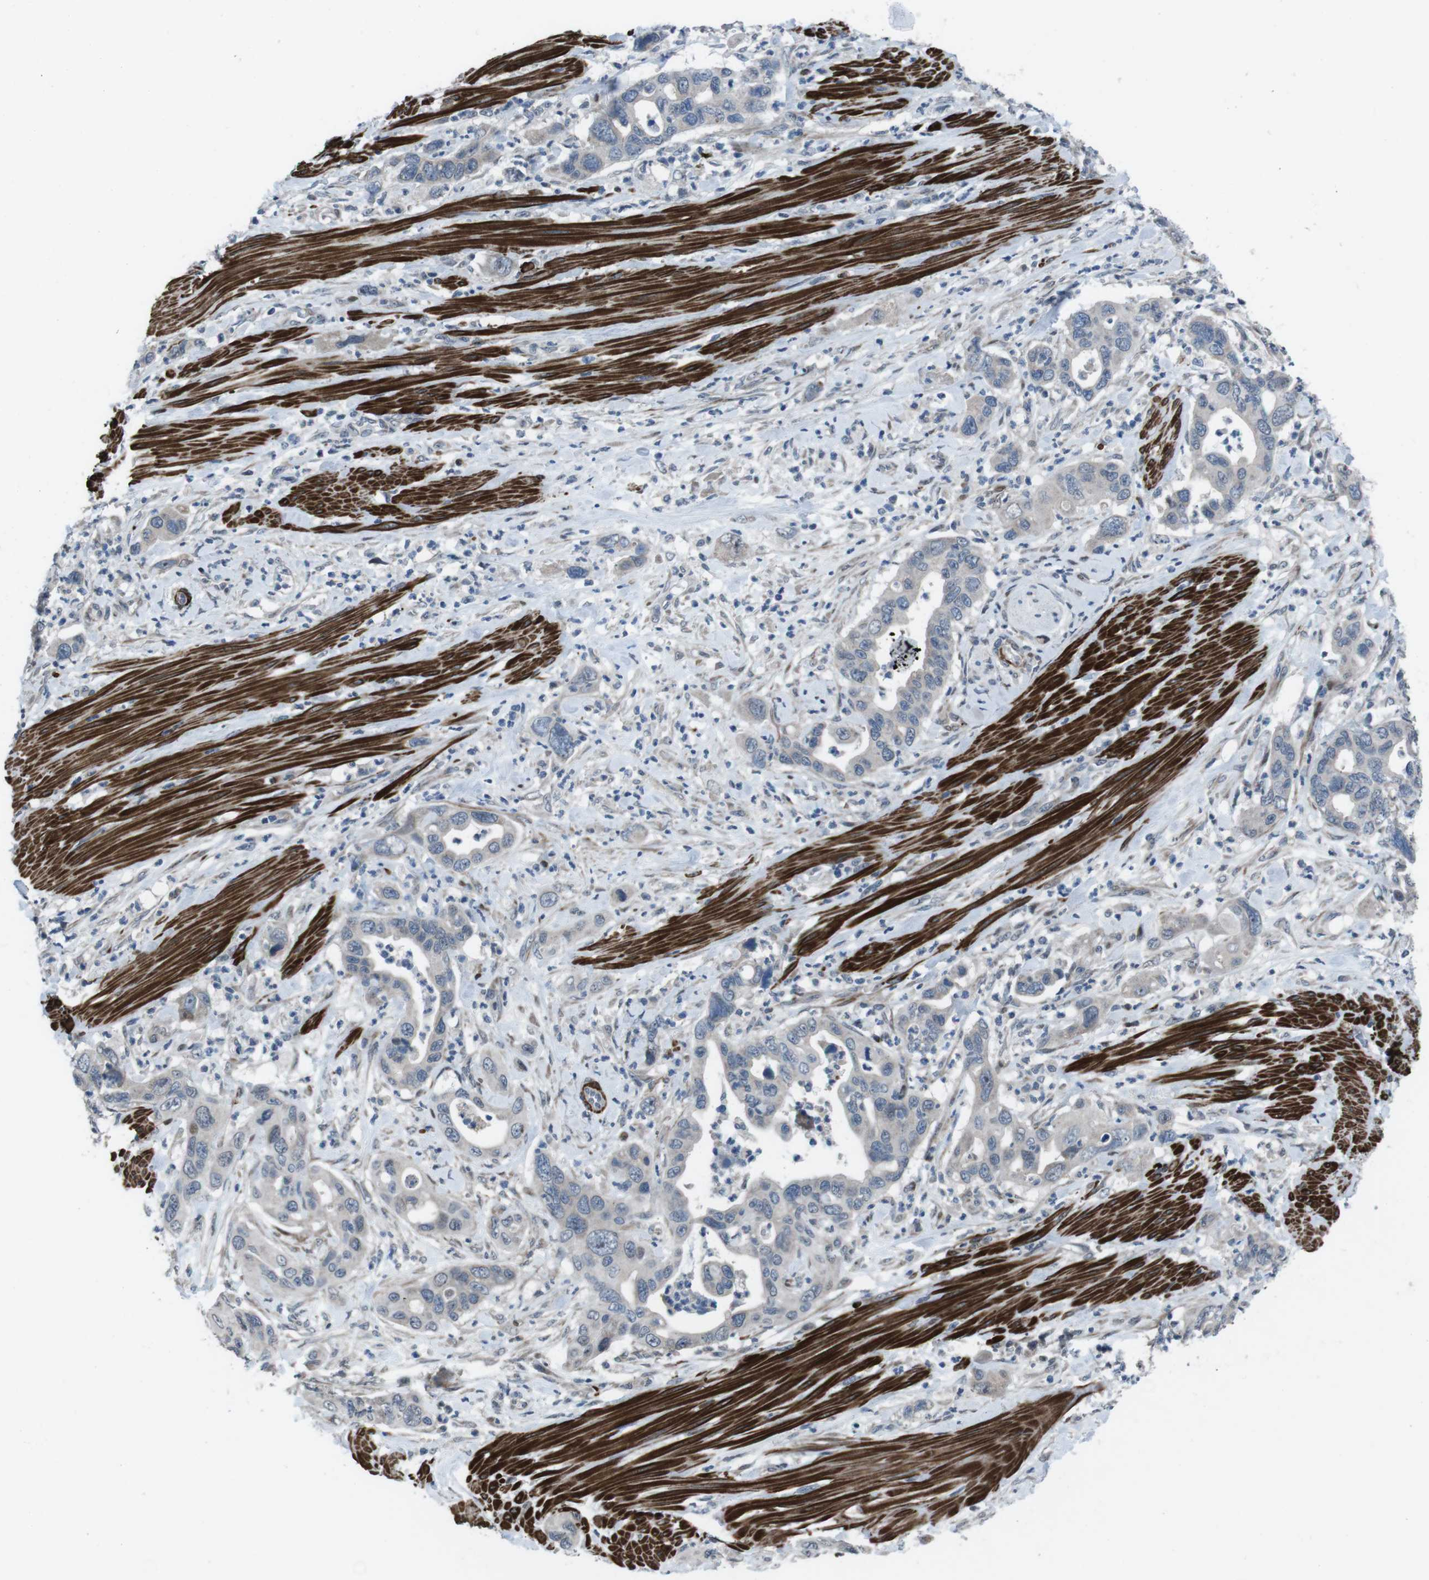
{"staining": {"intensity": "weak", "quantity": "<25%", "location": "cytoplasmic/membranous"}, "tissue": "pancreatic cancer", "cell_type": "Tumor cells", "image_type": "cancer", "snomed": [{"axis": "morphology", "description": "Adenocarcinoma, NOS"}, {"axis": "topography", "description": "Pancreas"}], "caption": "A high-resolution photomicrograph shows immunohistochemistry staining of adenocarcinoma (pancreatic), which displays no significant staining in tumor cells.", "gene": "PBRM1", "patient": {"sex": "female", "age": 71}}